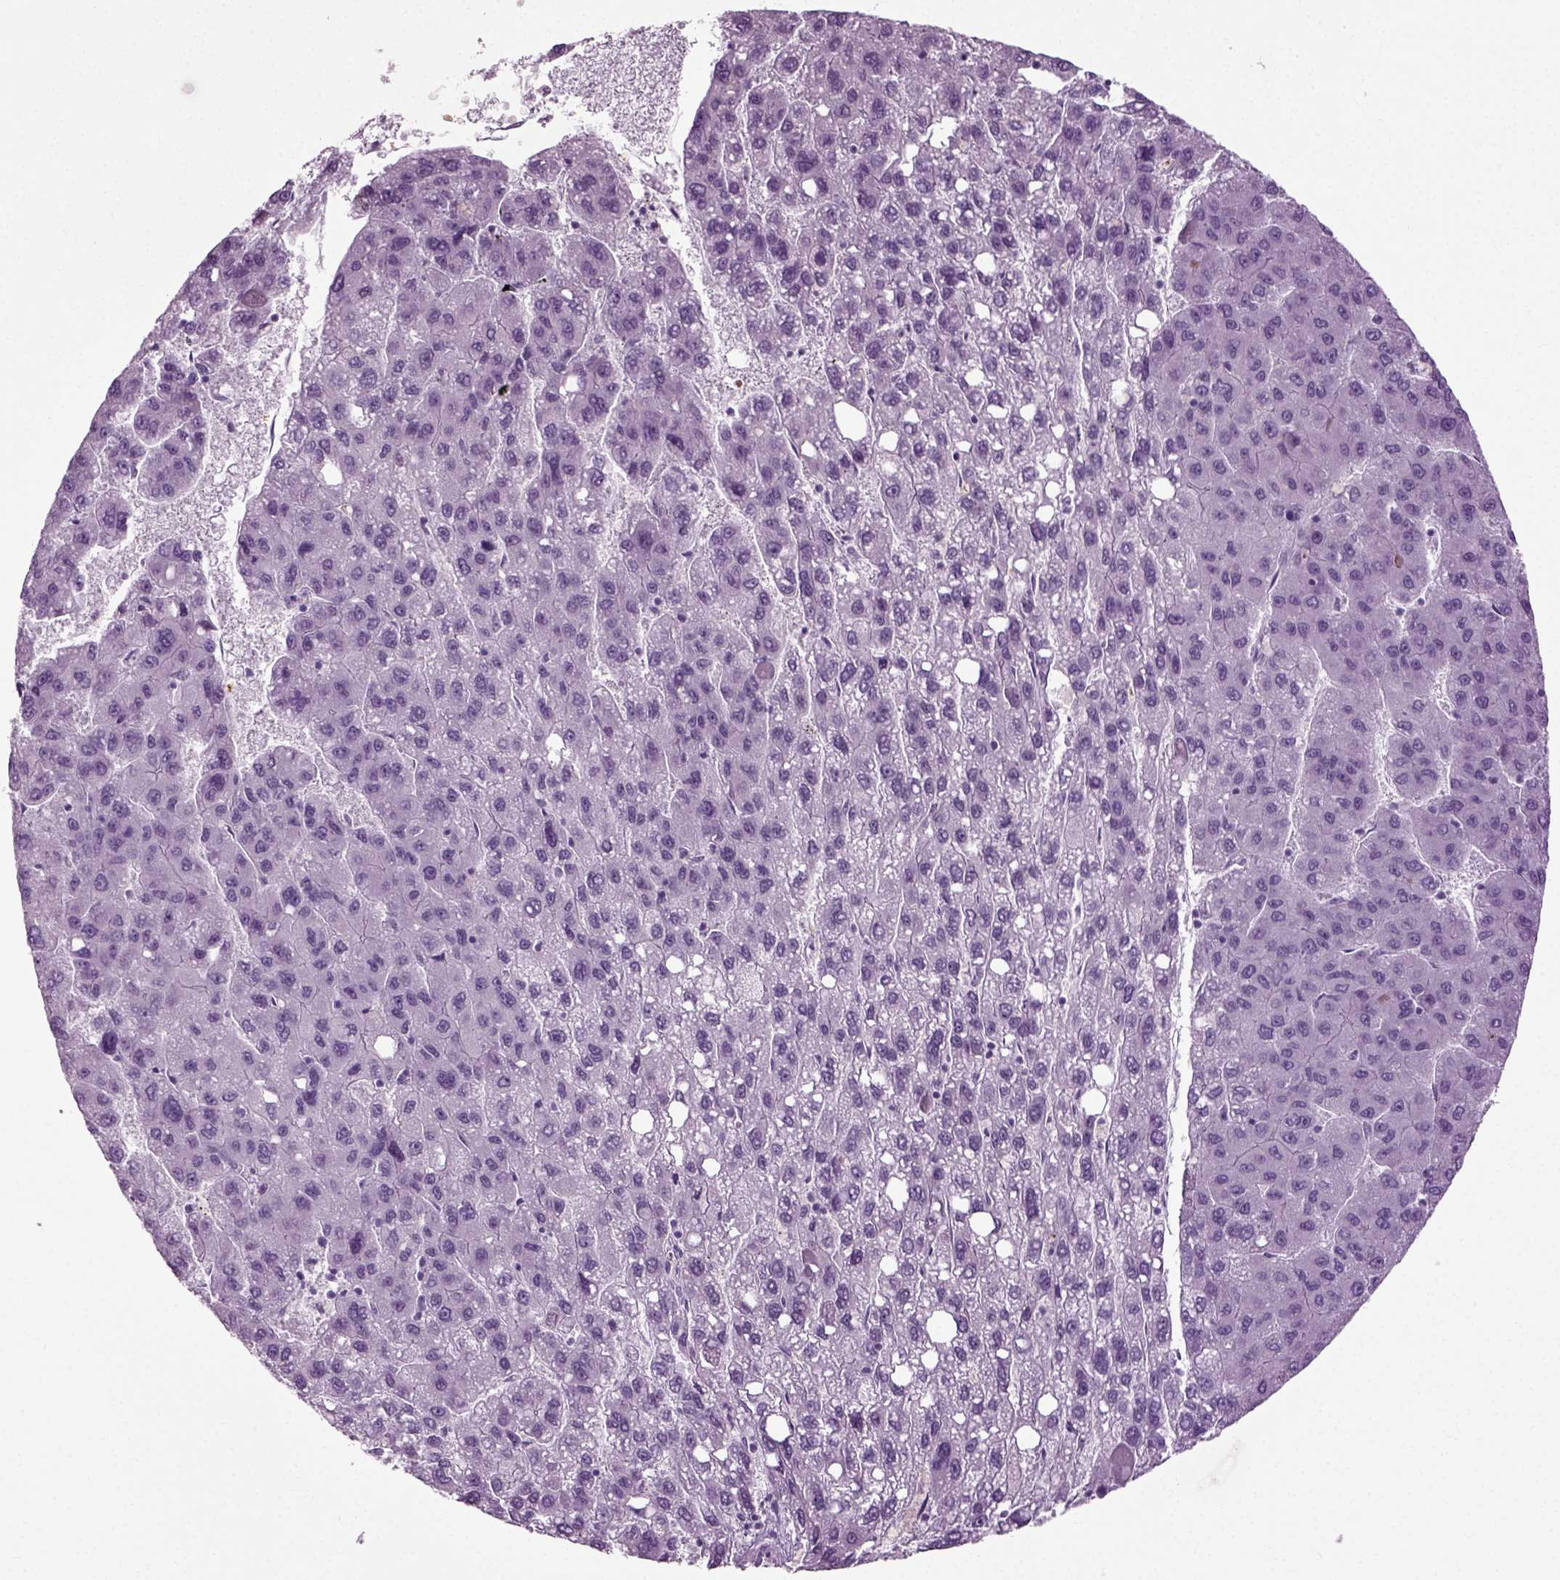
{"staining": {"intensity": "negative", "quantity": "none", "location": "none"}, "tissue": "liver cancer", "cell_type": "Tumor cells", "image_type": "cancer", "snomed": [{"axis": "morphology", "description": "Carcinoma, Hepatocellular, NOS"}, {"axis": "topography", "description": "Liver"}], "caption": "Tumor cells are negative for protein expression in human liver cancer.", "gene": "ZC2HC1C", "patient": {"sex": "female", "age": 82}}